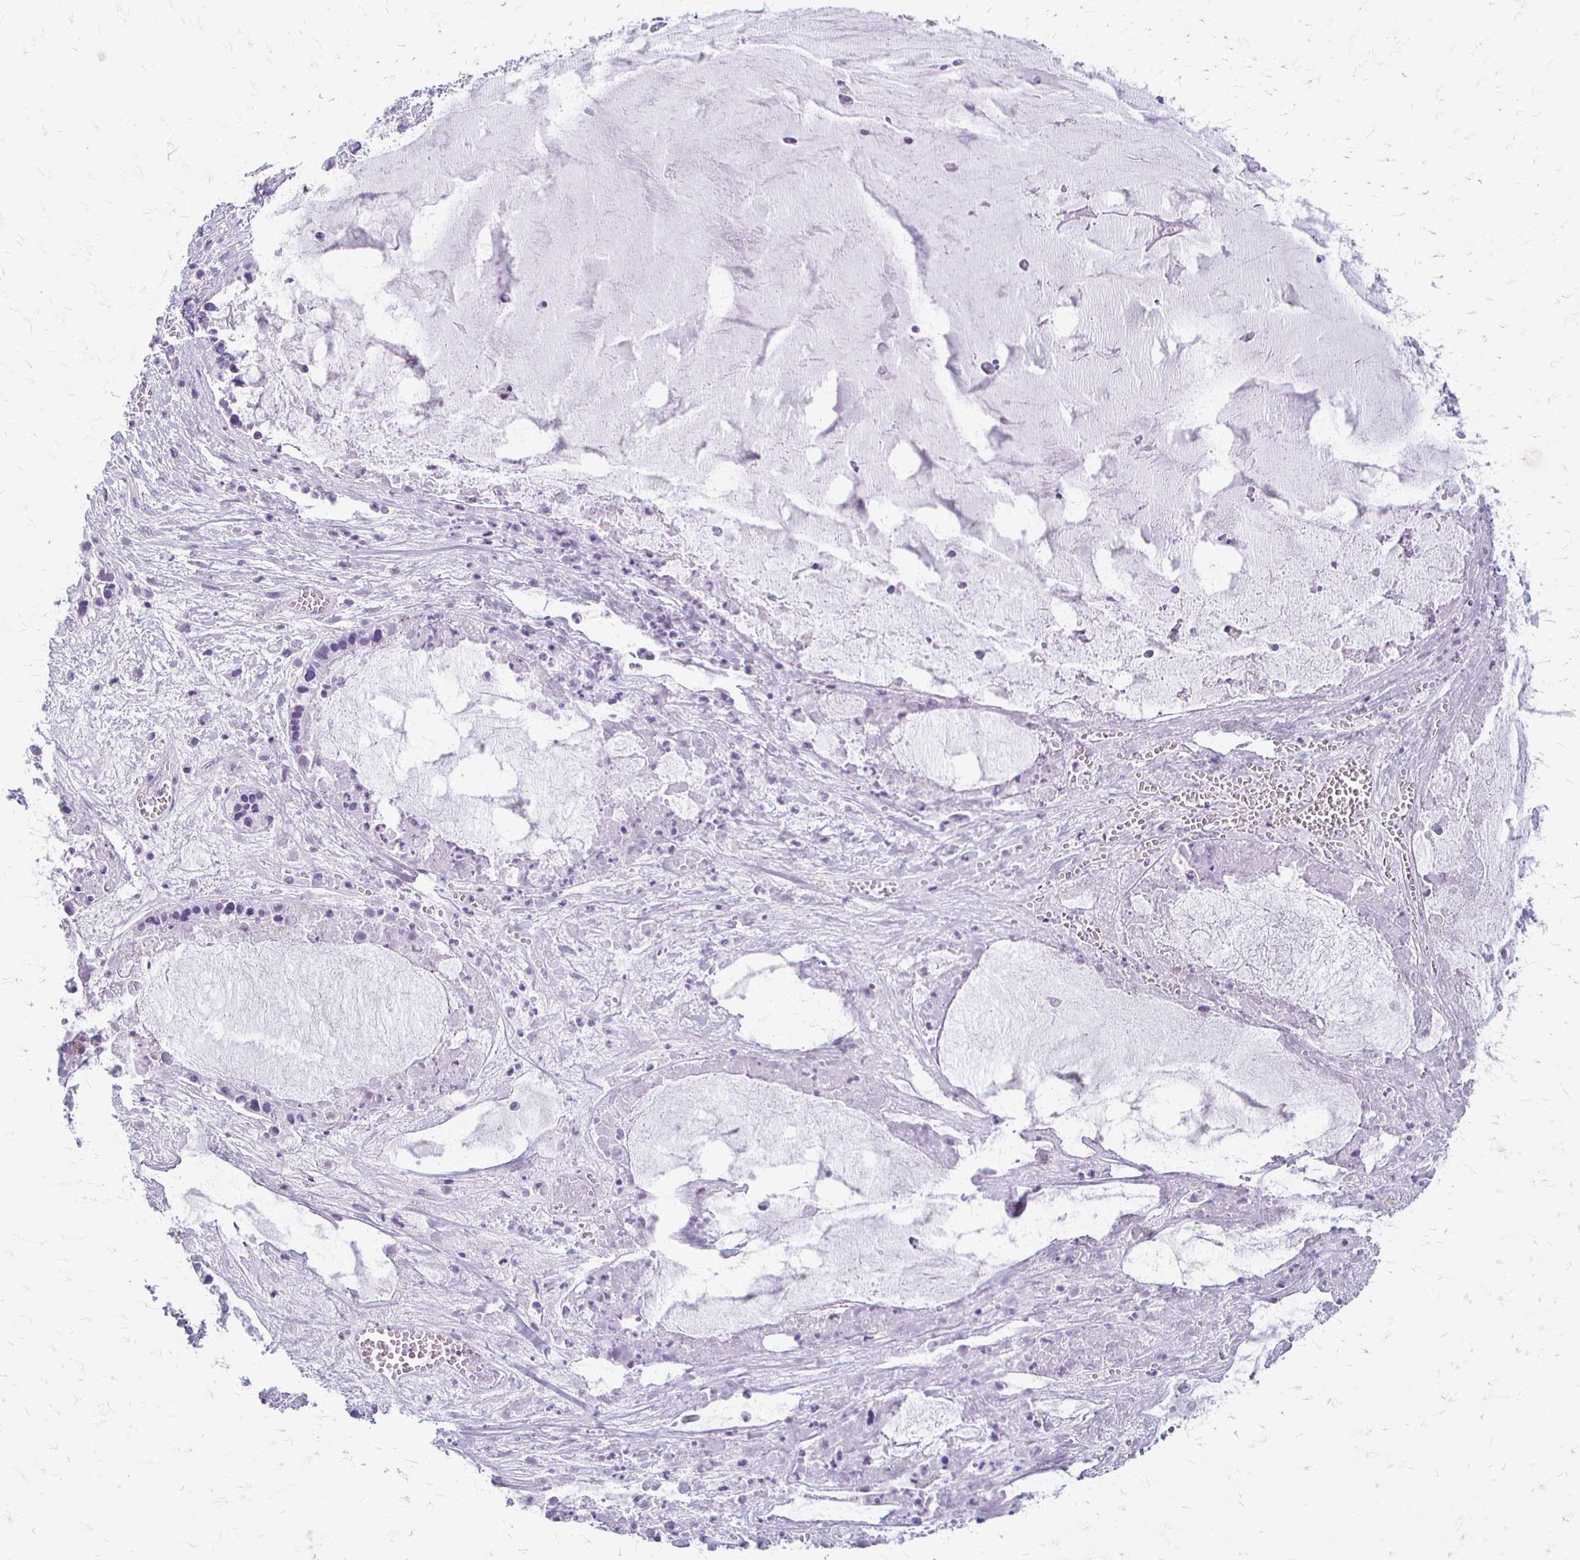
{"staining": {"intensity": "negative", "quantity": "none", "location": "none"}, "tissue": "ovarian cancer", "cell_type": "Tumor cells", "image_type": "cancer", "snomed": [{"axis": "morphology", "description": "Cystadenocarcinoma, mucinous, NOS"}, {"axis": "topography", "description": "Ovary"}], "caption": "This is an immunohistochemistry micrograph of ovarian cancer. There is no expression in tumor cells.", "gene": "ACP5", "patient": {"sex": "female", "age": 63}}